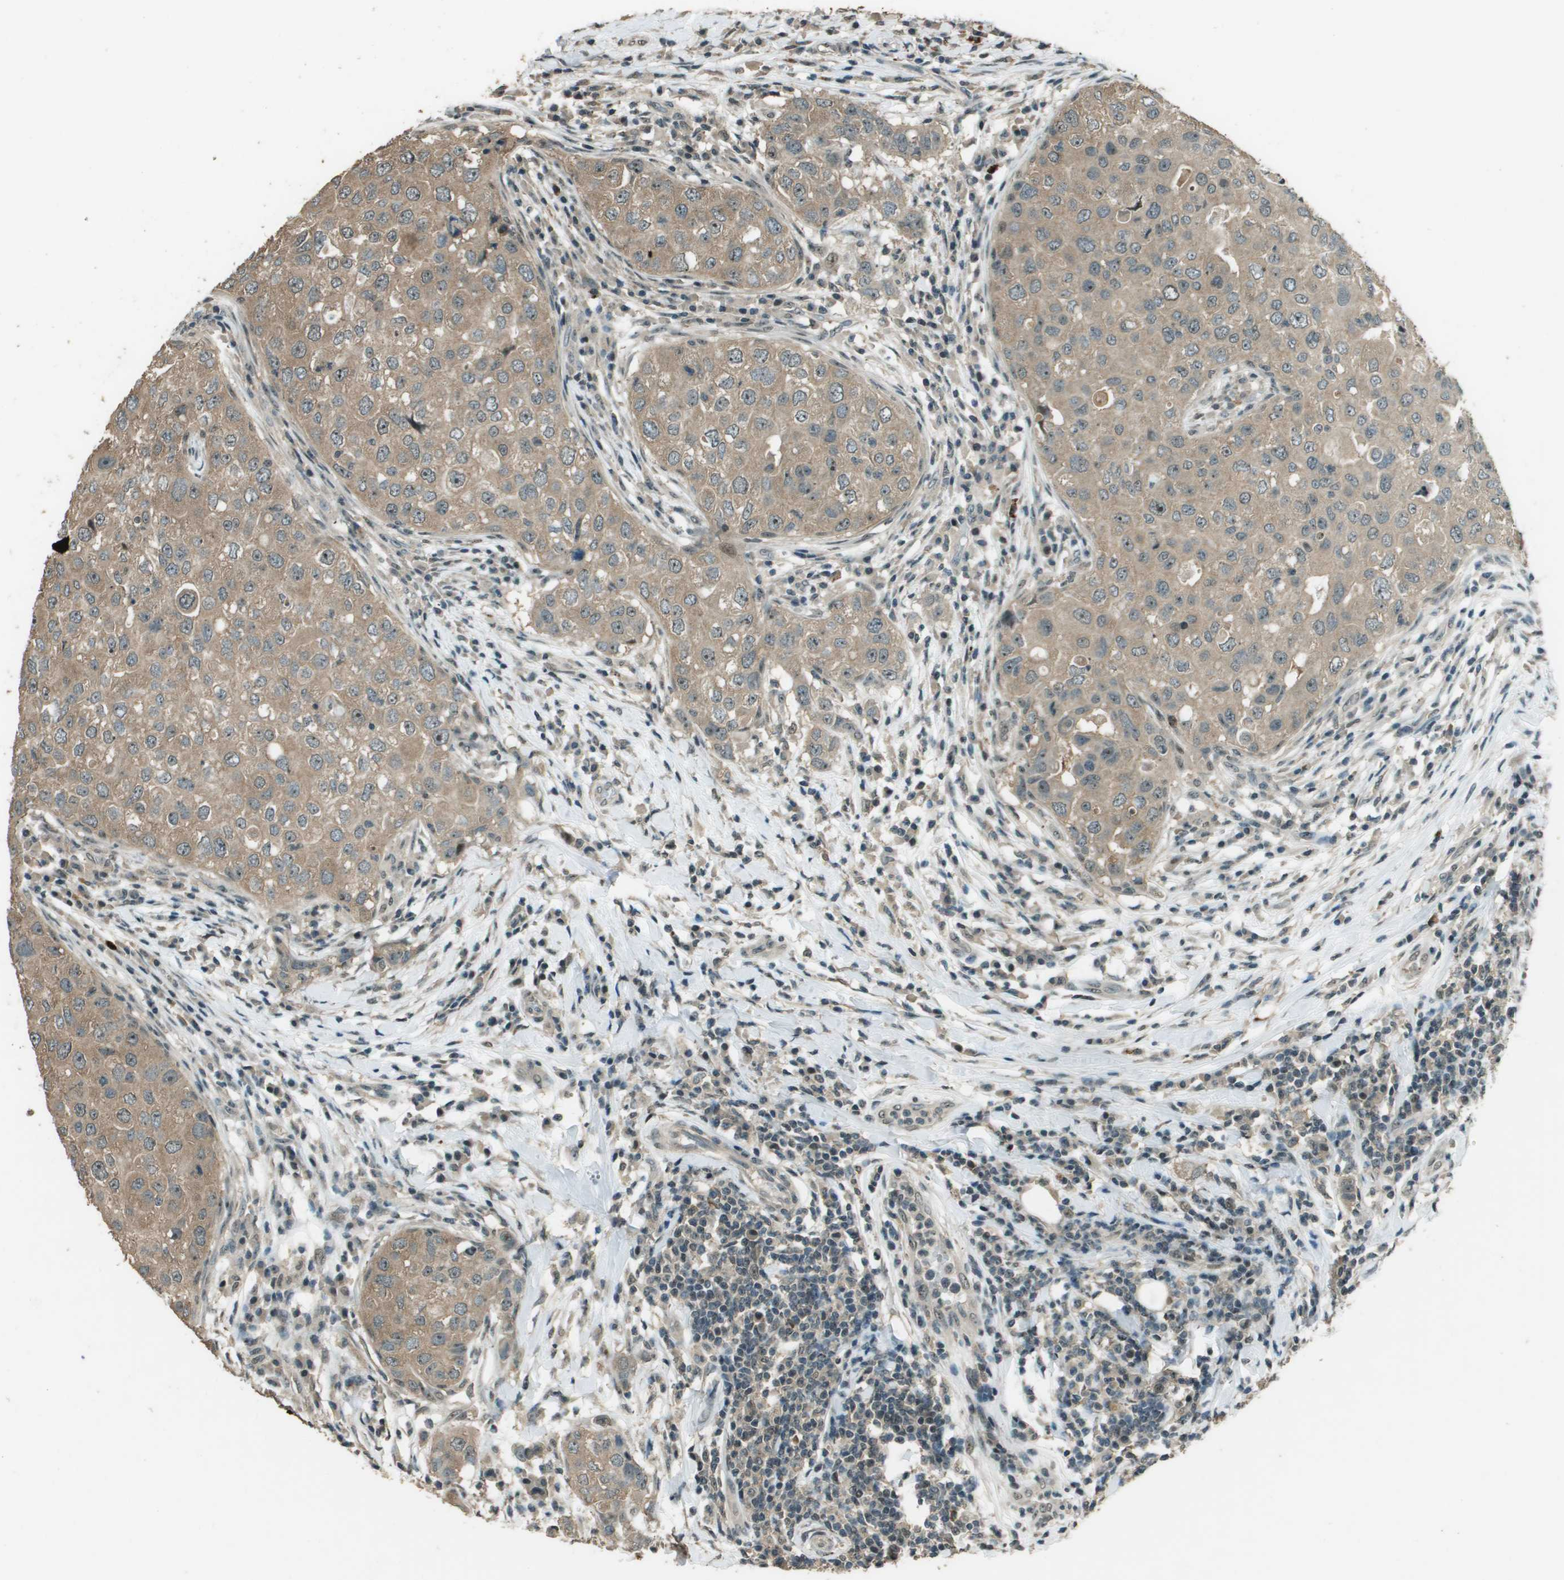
{"staining": {"intensity": "moderate", "quantity": ">75%", "location": "cytoplasmic/membranous"}, "tissue": "breast cancer", "cell_type": "Tumor cells", "image_type": "cancer", "snomed": [{"axis": "morphology", "description": "Duct carcinoma"}, {"axis": "topography", "description": "Breast"}], "caption": "The micrograph shows a brown stain indicating the presence of a protein in the cytoplasmic/membranous of tumor cells in breast cancer.", "gene": "SDC3", "patient": {"sex": "female", "age": 27}}